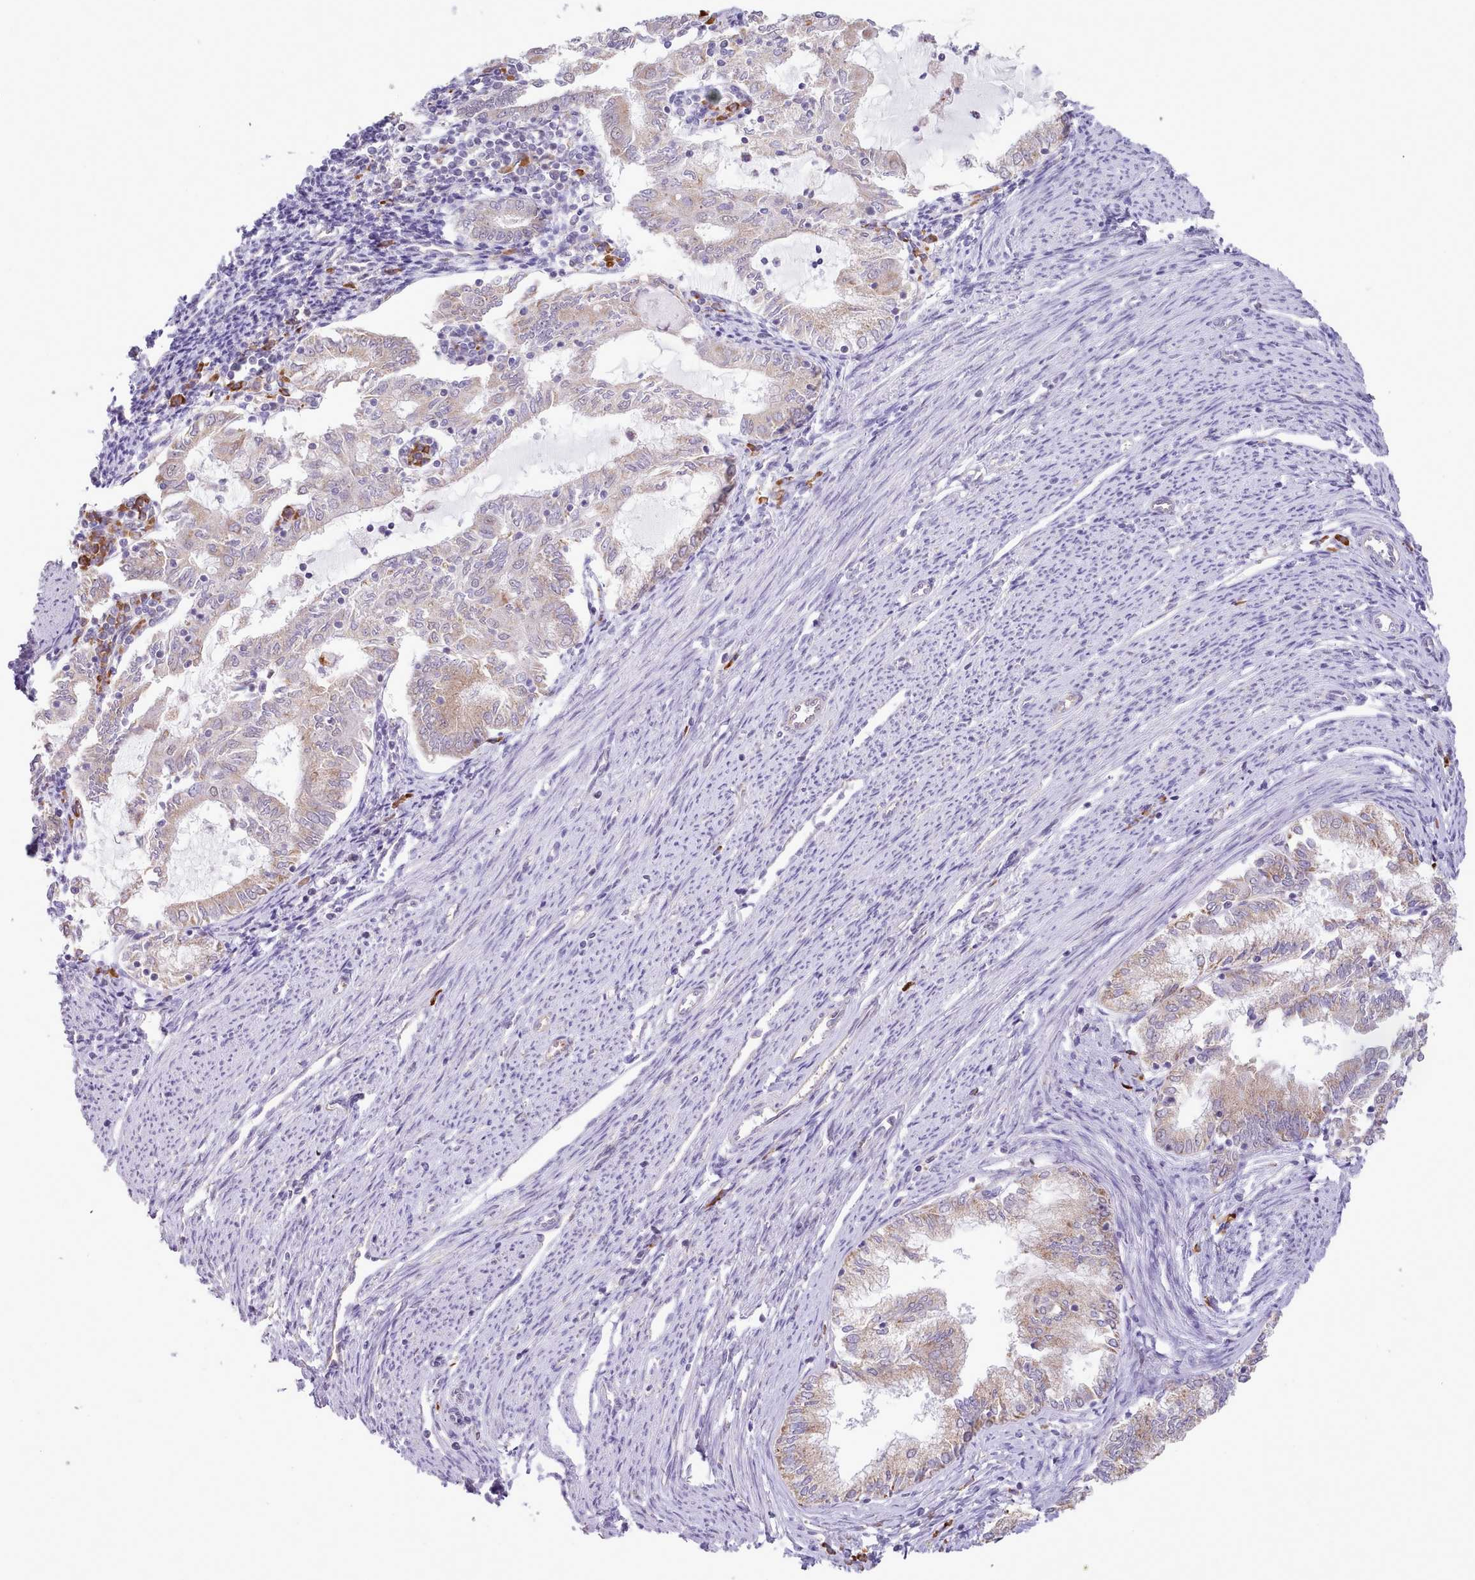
{"staining": {"intensity": "weak", "quantity": "25%-75%", "location": "cytoplasmic/membranous"}, "tissue": "endometrial cancer", "cell_type": "Tumor cells", "image_type": "cancer", "snomed": [{"axis": "morphology", "description": "Adenocarcinoma, NOS"}, {"axis": "topography", "description": "Endometrium"}], "caption": "Endometrial adenocarcinoma stained for a protein (brown) demonstrates weak cytoplasmic/membranous positive positivity in approximately 25%-75% of tumor cells.", "gene": "SEC61B", "patient": {"sex": "female", "age": 79}}